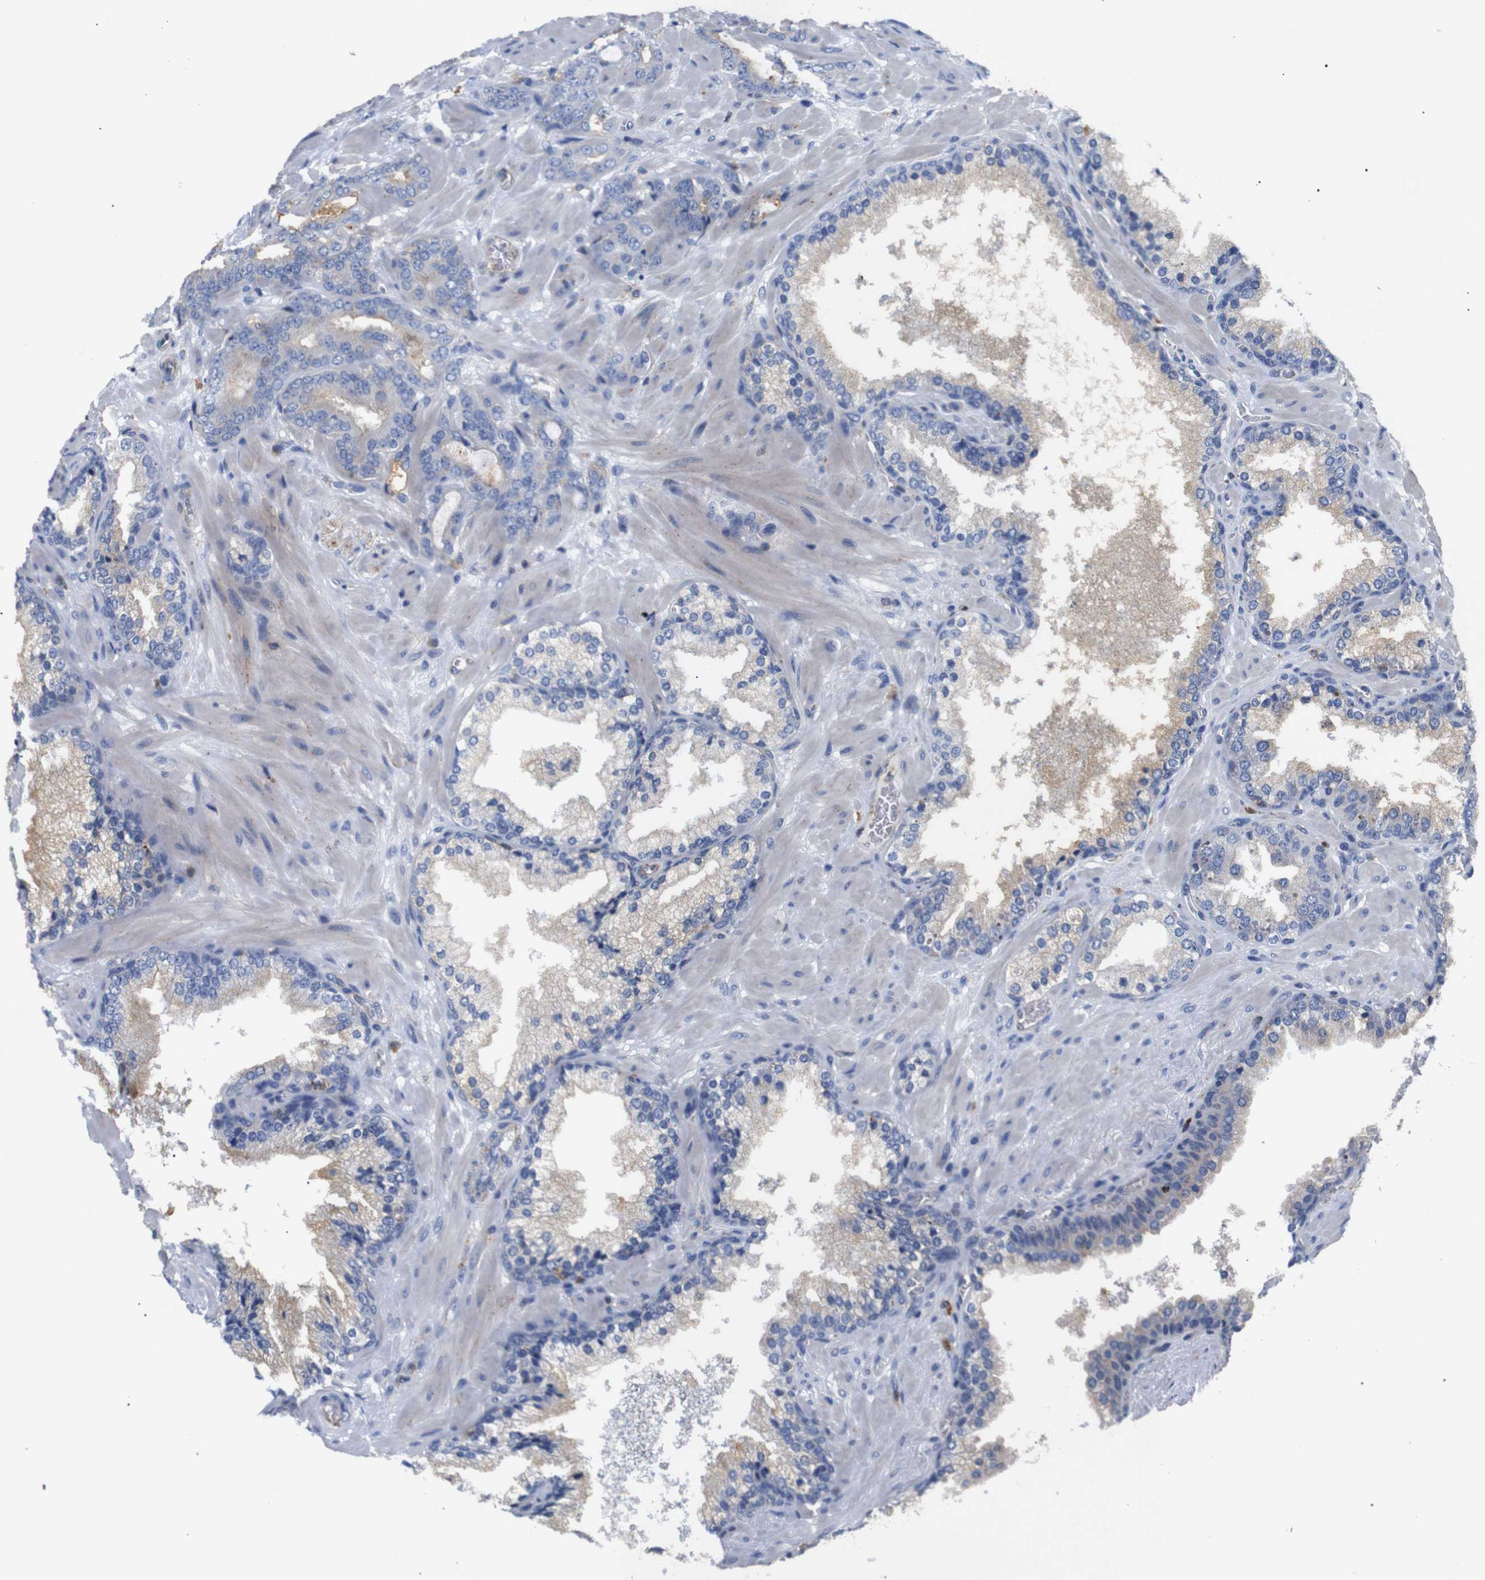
{"staining": {"intensity": "weak", "quantity": ">75%", "location": "cytoplasmic/membranous"}, "tissue": "prostate cancer", "cell_type": "Tumor cells", "image_type": "cancer", "snomed": [{"axis": "morphology", "description": "Adenocarcinoma, Low grade"}, {"axis": "topography", "description": "Prostate"}], "caption": "Prostate cancer (adenocarcinoma (low-grade)) stained for a protein shows weak cytoplasmic/membranous positivity in tumor cells.", "gene": "SDCBP", "patient": {"sex": "male", "age": 63}}